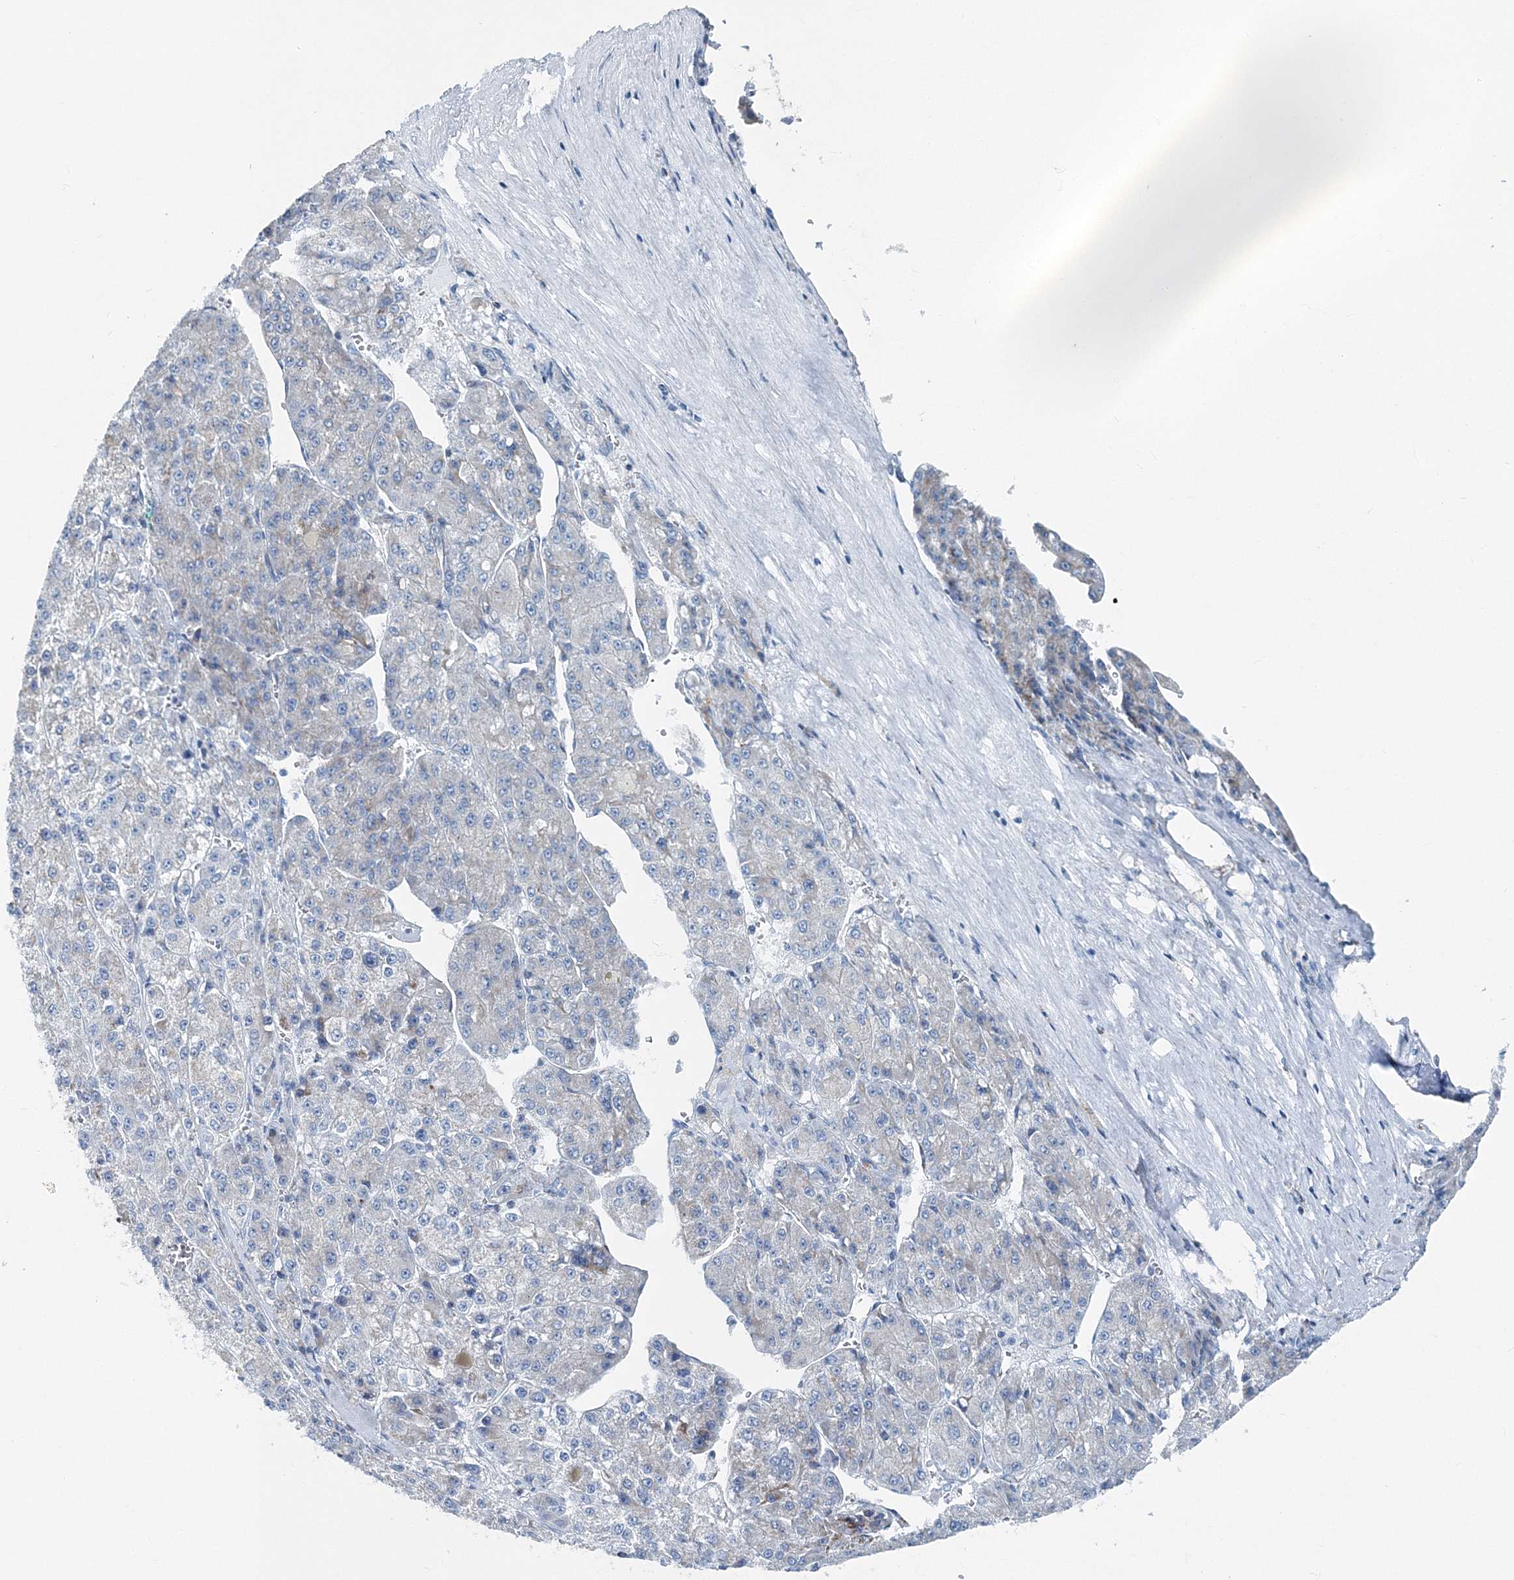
{"staining": {"intensity": "negative", "quantity": "none", "location": "none"}, "tissue": "liver cancer", "cell_type": "Tumor cells", "image_type": "cancer", "snomed": [{"axis": "morphology", "description": "Carcinoma, Hepatocellular, NOS"}, {"axis": "topography", "description": "Liver"}], "caption": "This micrograph is of liver hepatocellular carcinoma stained with immunohistochemistry (IHC) to label a protein in brown with the nuclei are counter-stained blue. There is no expression in tumor cells.", "gene": "GABARAPL2", "patient": {"sex": "female", "age": 73}}